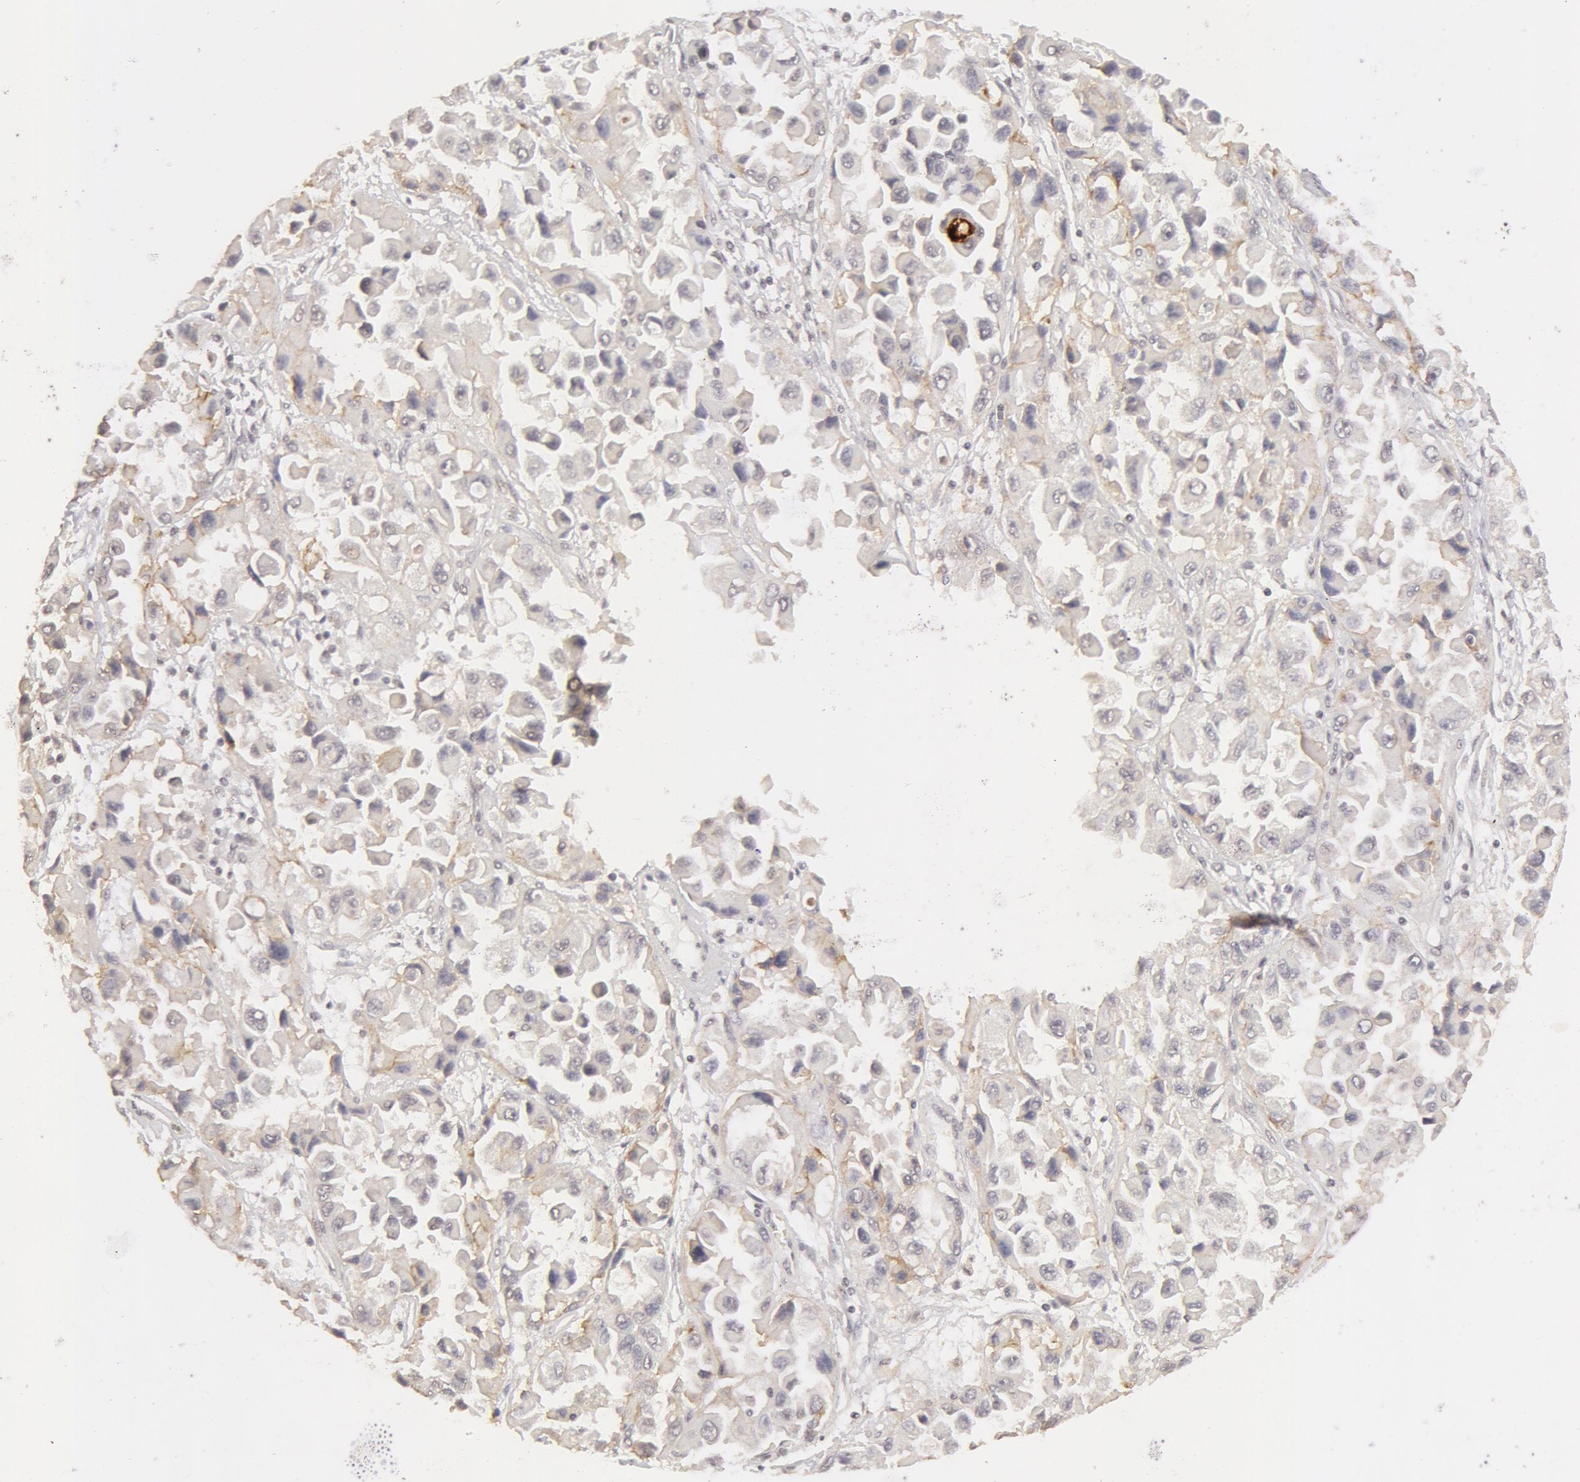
{"staining": {"intensity": "weak", "quantity": "25%-75%", "location": "cytoplasmic/membranous"}, "tissue": "ovarian cancer", "cell_type": "Tumor cells", "image_type": "cancer", "snomed": [{"axis": "morphology", "description": "Cystadenocarcinoma, serous, NOS"}, {"axis": "topography", "description": "Ovary"}], "caption": "The photomicrograph displays a brown stain indicating the presence of a protein in the cytoplasmic/membranous of tumor cells in serous cystadenocarcinoma (ovarian). The staining was performed using DAB (3,3'-diaminobenzidine), with brown indicating positive protein expression. Nuclei are stained blue with hematoxylin.", "gene": "ADAM10", "patient": {"sex": "female", "age": 84}}